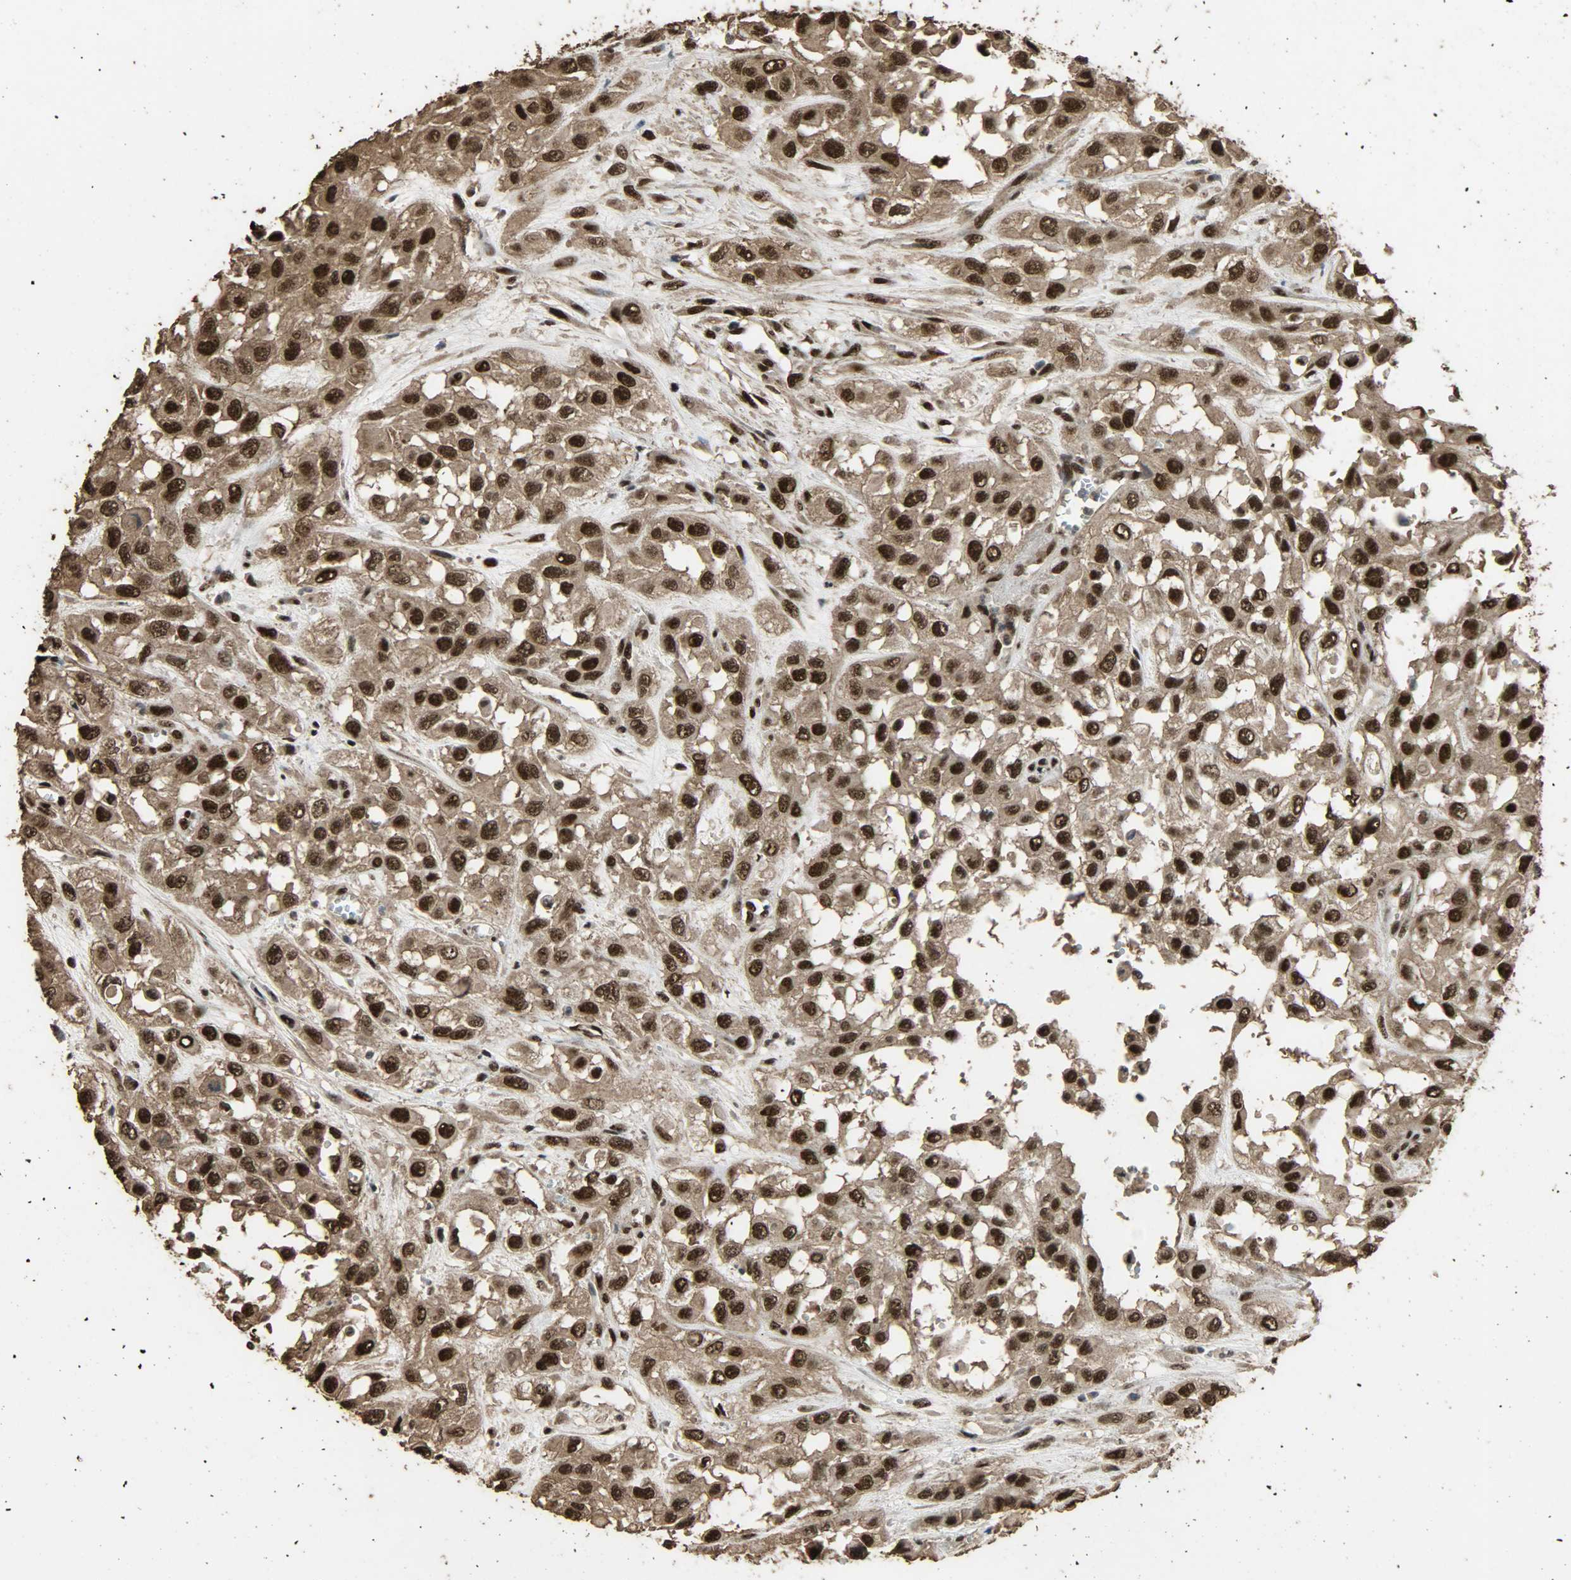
{"staining": {"intensity": "strong", "quantity": ">75%", "location": "cytoplasmic/membranous,nuclear"}, "tissue": "urothelial cancer", "cell_type": "Tumor cells", "image_type": "cancer", "snomed": [{"axis": "morphology", "description": "Urothelial carcinoma, High grade"}, {"axis": "topography", "description": "Urinary bladder"}], "caption": "DAB immunohistochemical staining of human urothelial cancer displays strong cytoplasmic/membranous and nuclear protein staining in about >75% of tumor cells.", "gene": "CCNT2", "patient": {"sex": "male", "age": 57}}